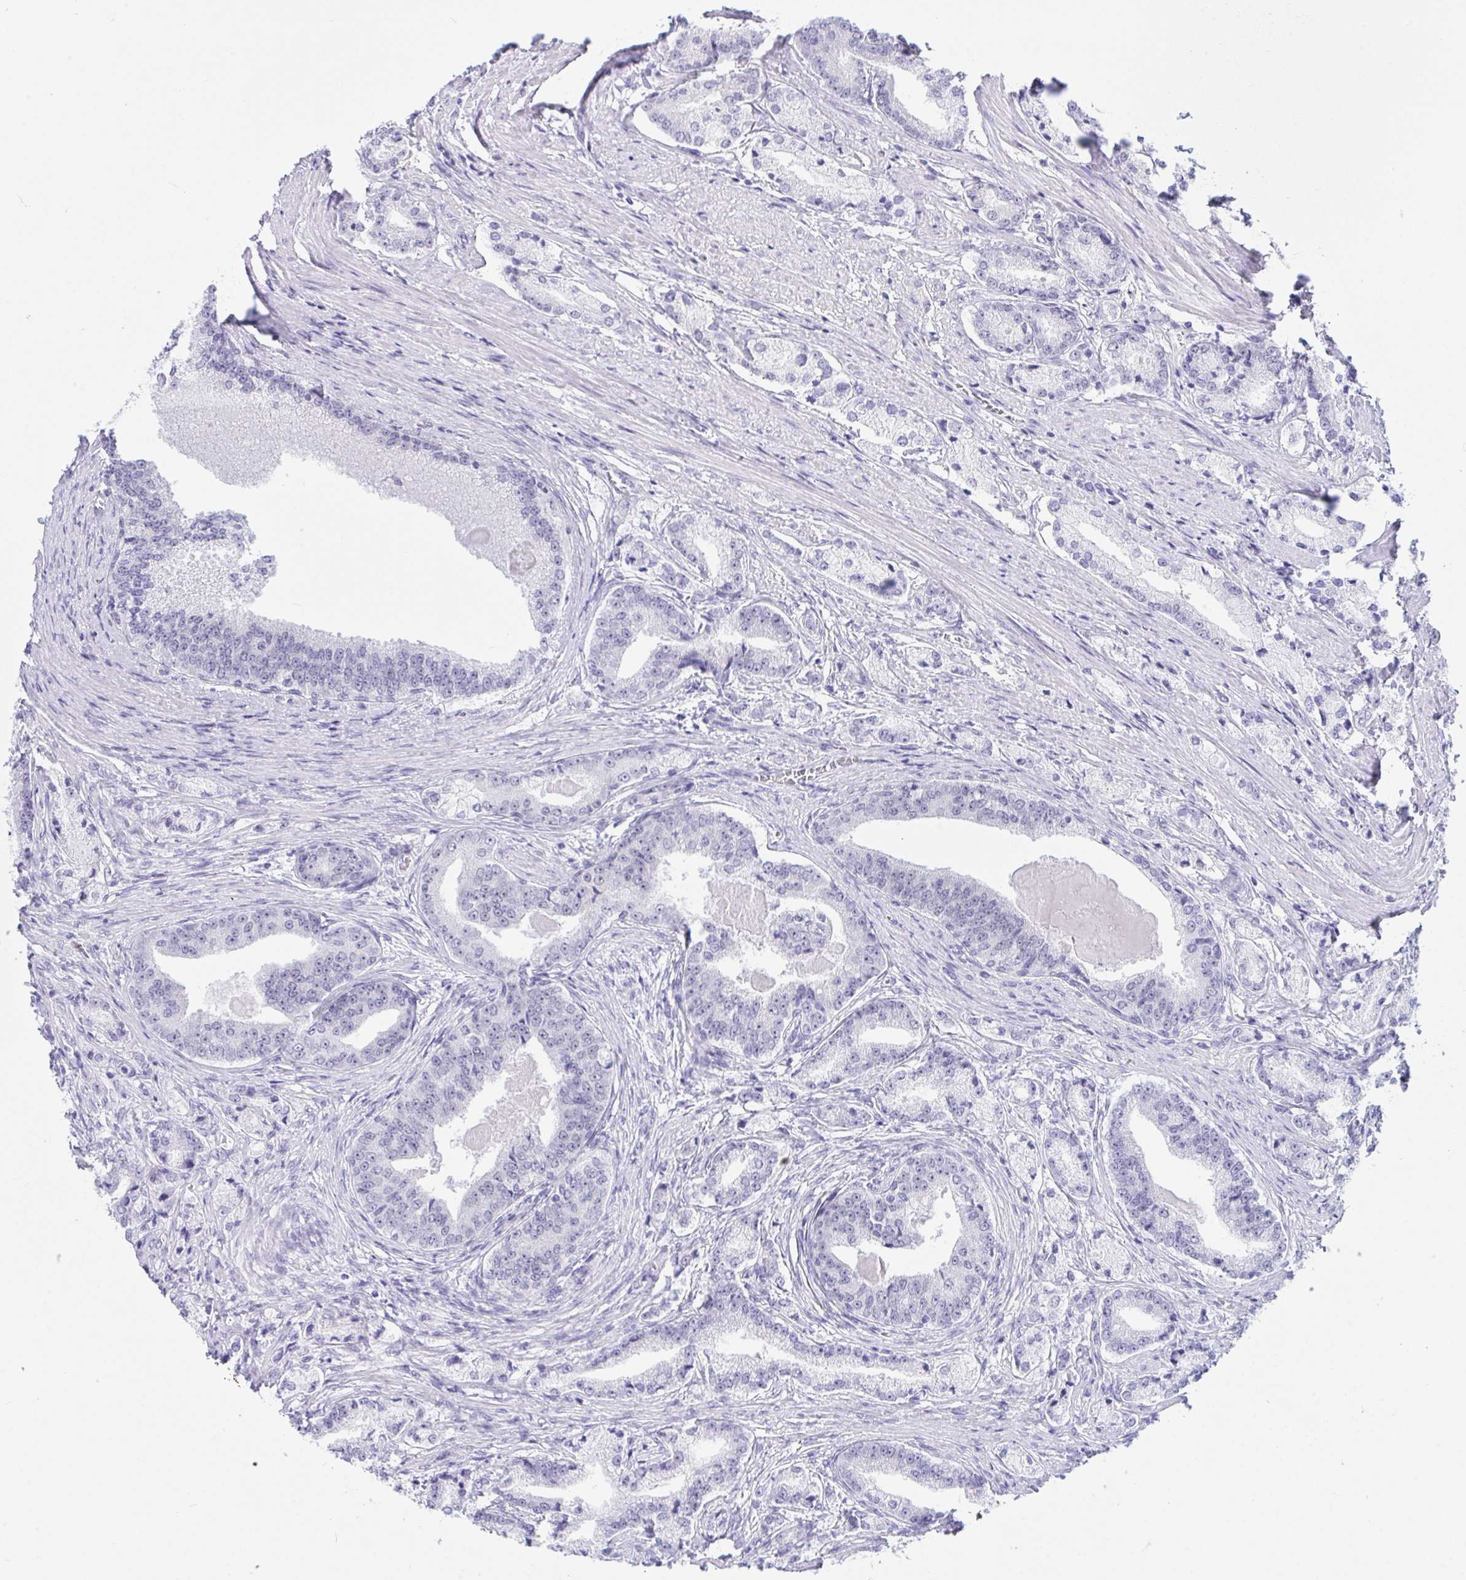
{"staining": {"intensity": "negative", "quantity": "none", "location": "none"}, "tissue": "prostate cancer", "cell_type": "Tumor cells", "image_type": "cancer", "snomed": [{"axis": "morphology", "description": "Adenocarcinoma, High grade"}, {"axis": "topography", "description": "Prostate and seminal vesicle, NOS"}], "caption": "Immunohistochemical staining of human prostate cancer (adenocarcinoma (high-grade)) displays no significant expression in tumor cells. Brightfield microscopy of immunohistochemistry (IHC) stained with DAB (brown) and hematoxylin (blue), captured at high magnification.", "gene": "IKZF2", "patient": {"sex": "male", "age": 61}}